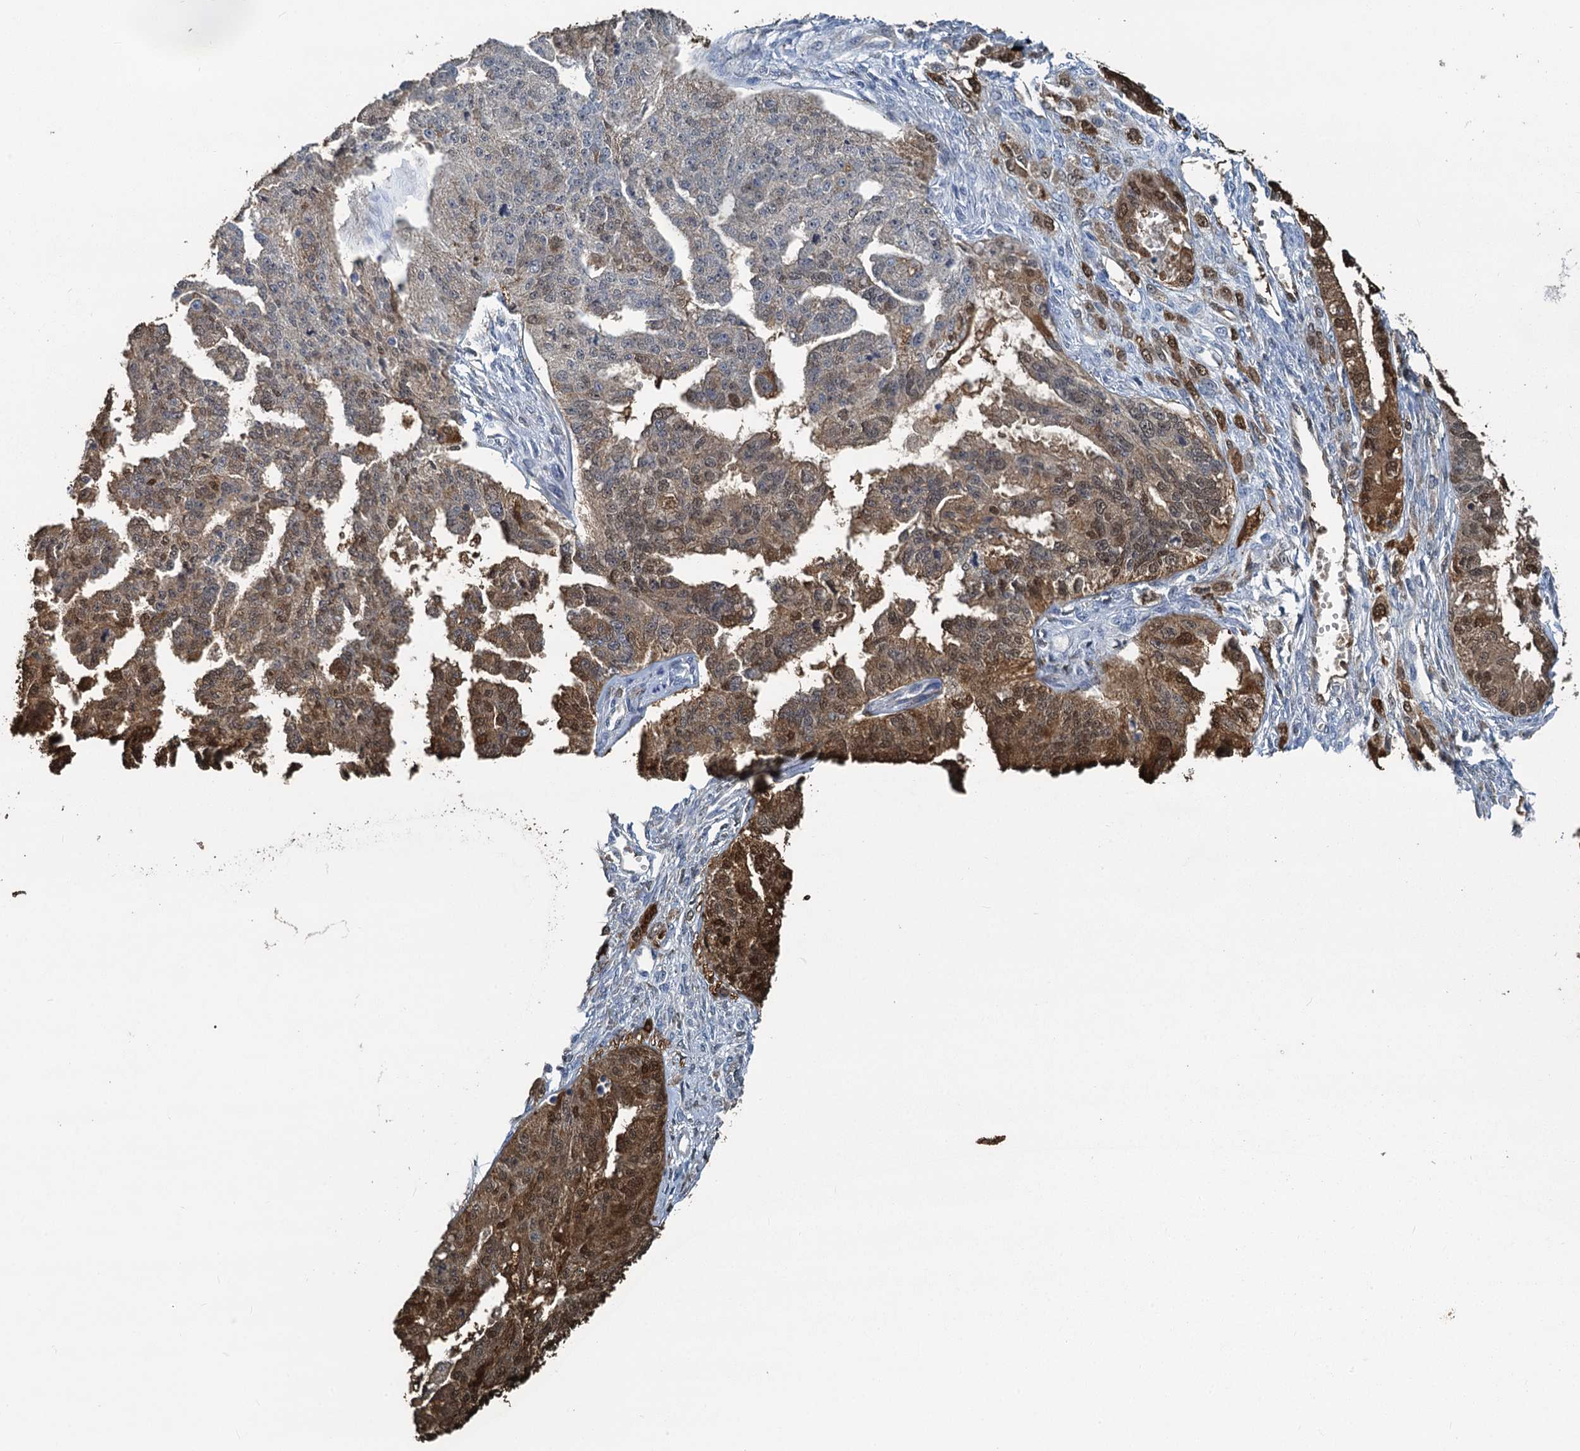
{"staining": {"intensity": "moderate", "quantity": "25%-75%", "location": "cytoplasmic/membranous,nuclear"}, "tissue": "ovarian cancer", "cell_type": "Tumor cells", "image_type": "cancer", "snomed": [{"axis": "morphology", "description": "Cystadenocarcinoma, serous, NOS"}, {"axis": "topography", "description": "Ovary"}], "caption": "Protein expression analysis of ovarian cancer (serous cystadenocarcinoma) reveals moderate cytoplasmic/membranous and nuclear positivity in about 25%-75% of tumor cells. The protein of interest is stained brown, and the nuclei are stained in blue (DAB (3,3'-diaminobenzidine) IHC with brightfield microscopy, high magnification).", "gene": "S100A6", "patient": {"sex": "female", "age": 58}}